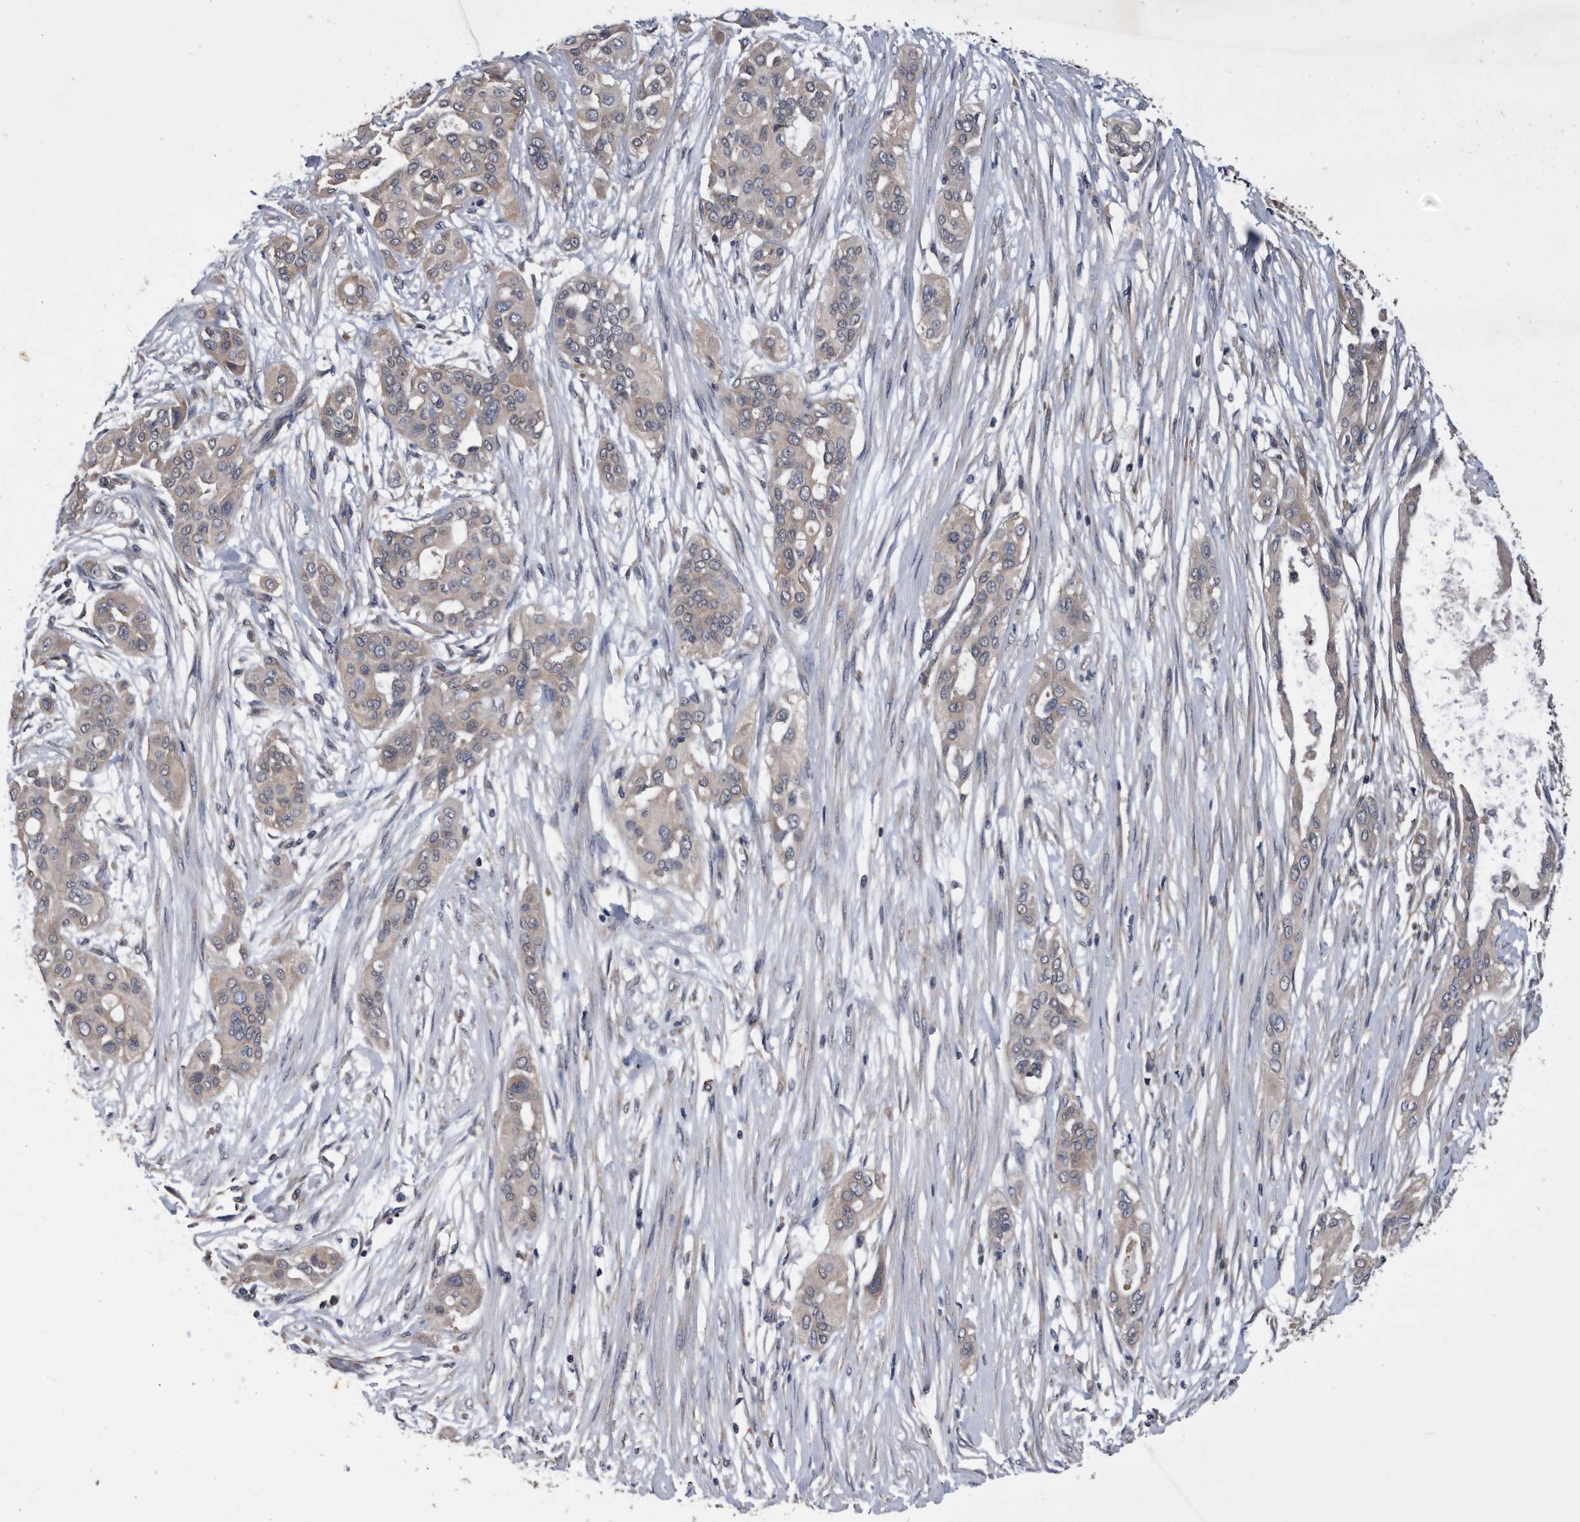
{"staining": {"intensity": "weak", "quantity": "25%-75%", "location": "cytoplasmic/membranous"}, "tissue": "pancreatic cancer", "cell_type": "Tumor cells", "image_type": "cancer", "snomed": [{"axis": "morphology", "description": "Adenocarcinoma, NOS"}, {"axis": "topography", "description": "Pancreas"}], "caption": "Adenocarcinoma (pancreatic) stained for a protein displays weak cytoplasmic/membranous positivity in tumor cells. (Stains: DAB in brown, nuclei in blue, Microscopy: brightfield microscopy at high magnification).", "gene": "NRBP1", "patient": {"sex": "female", "age": 60}}